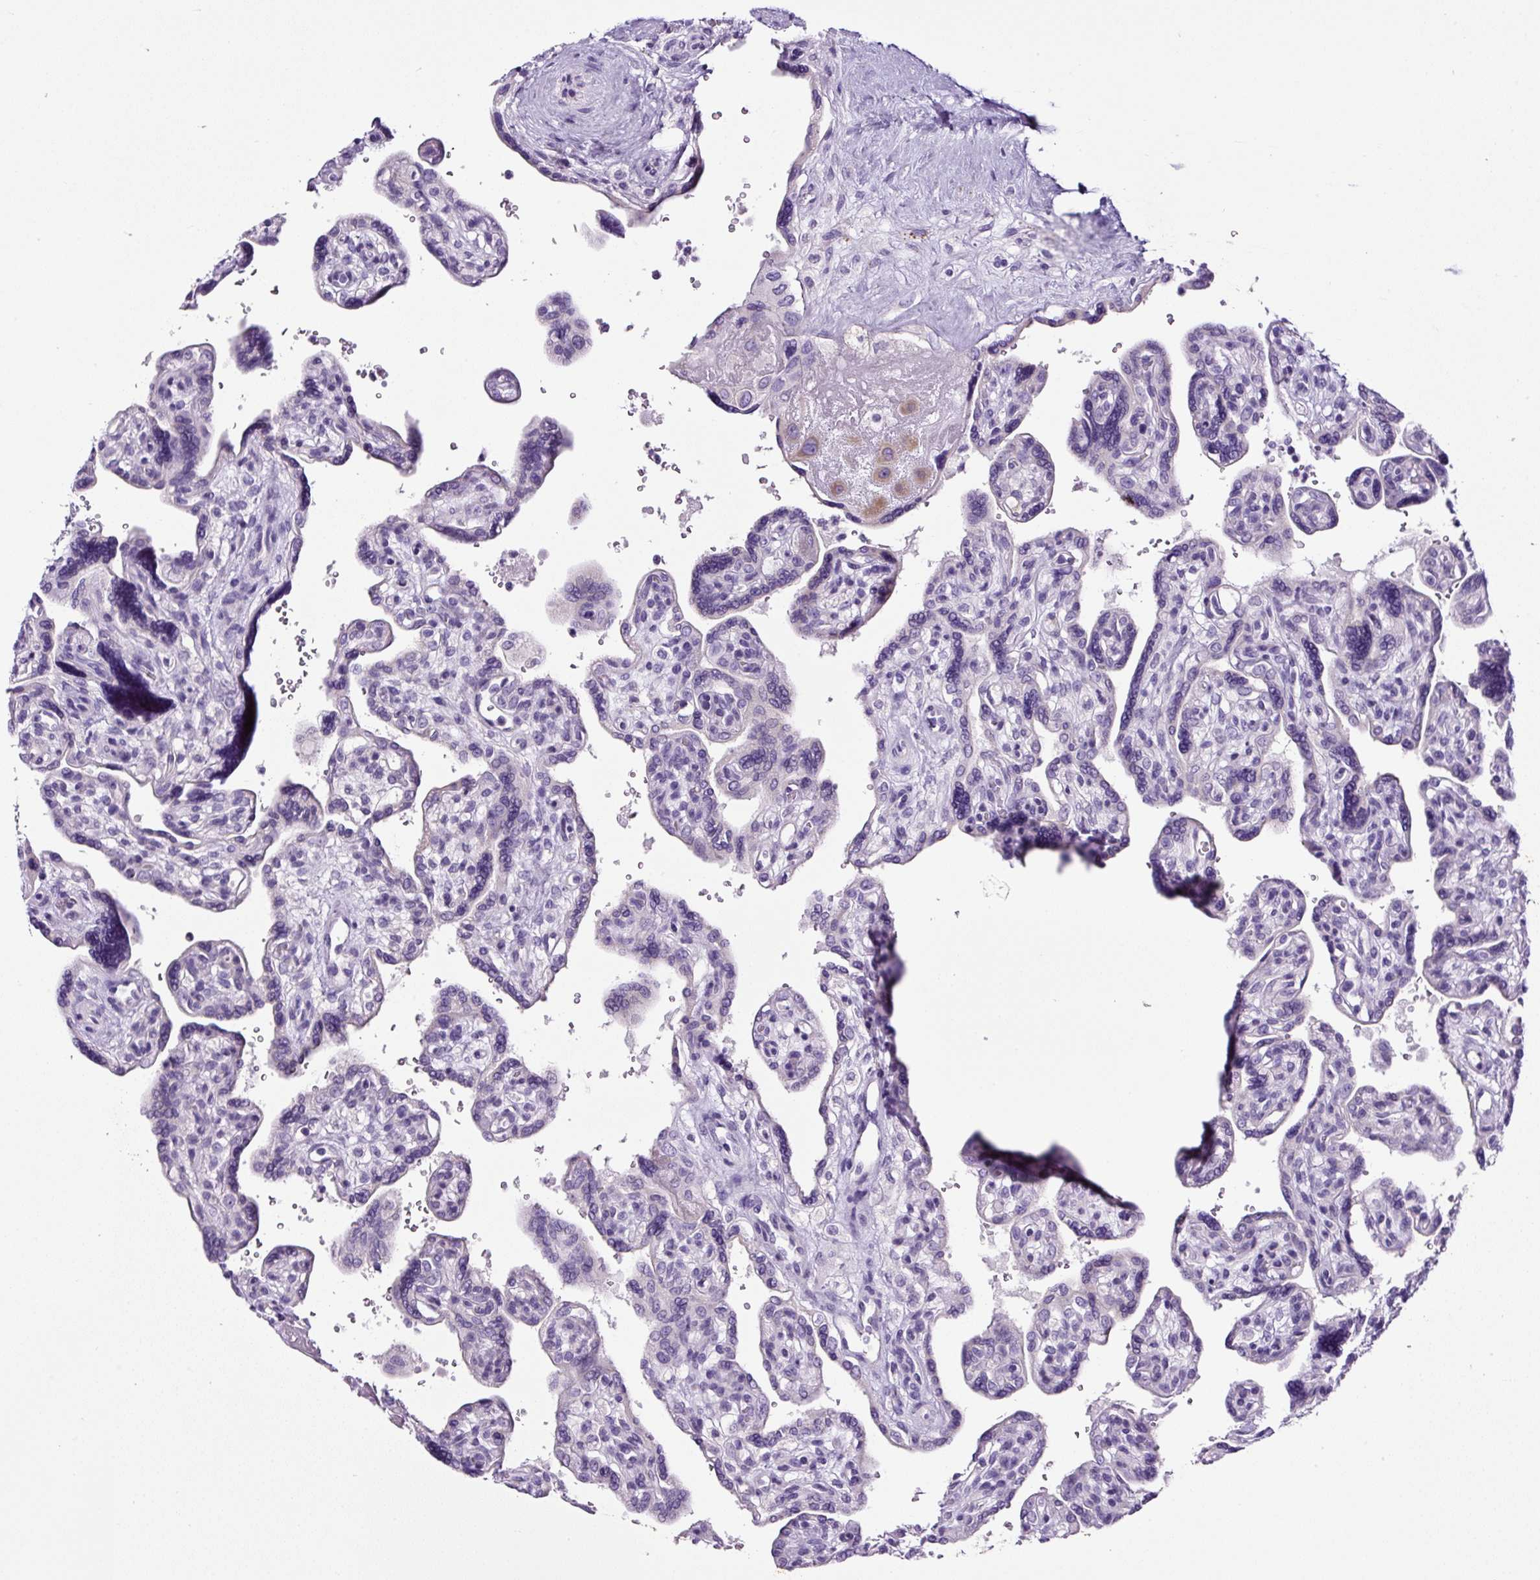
{"staining": {"intensity": "negative", "quantity": "none", "location": "none"}, "tissue": "placenta", "cell_type": "Trophoblastic cells", "image_type": "normal", "snomed": [{"axis": "morphology", "description": "Normal tissue, NOS"}, {"axis": "topography", "description": "Placenta"}], "caption": "Trophoblastic cells are negative for protein expression in unremarkable human placenta. The staining was performed using DAB (3,3'-diaminobenzidine) to visualize the protein expression in brown, while the nuclei were stained in blue with hematoxylin (Magnification: 20x).", "gene": "SP8", "patient": {"sex": "female", "age": 39}}